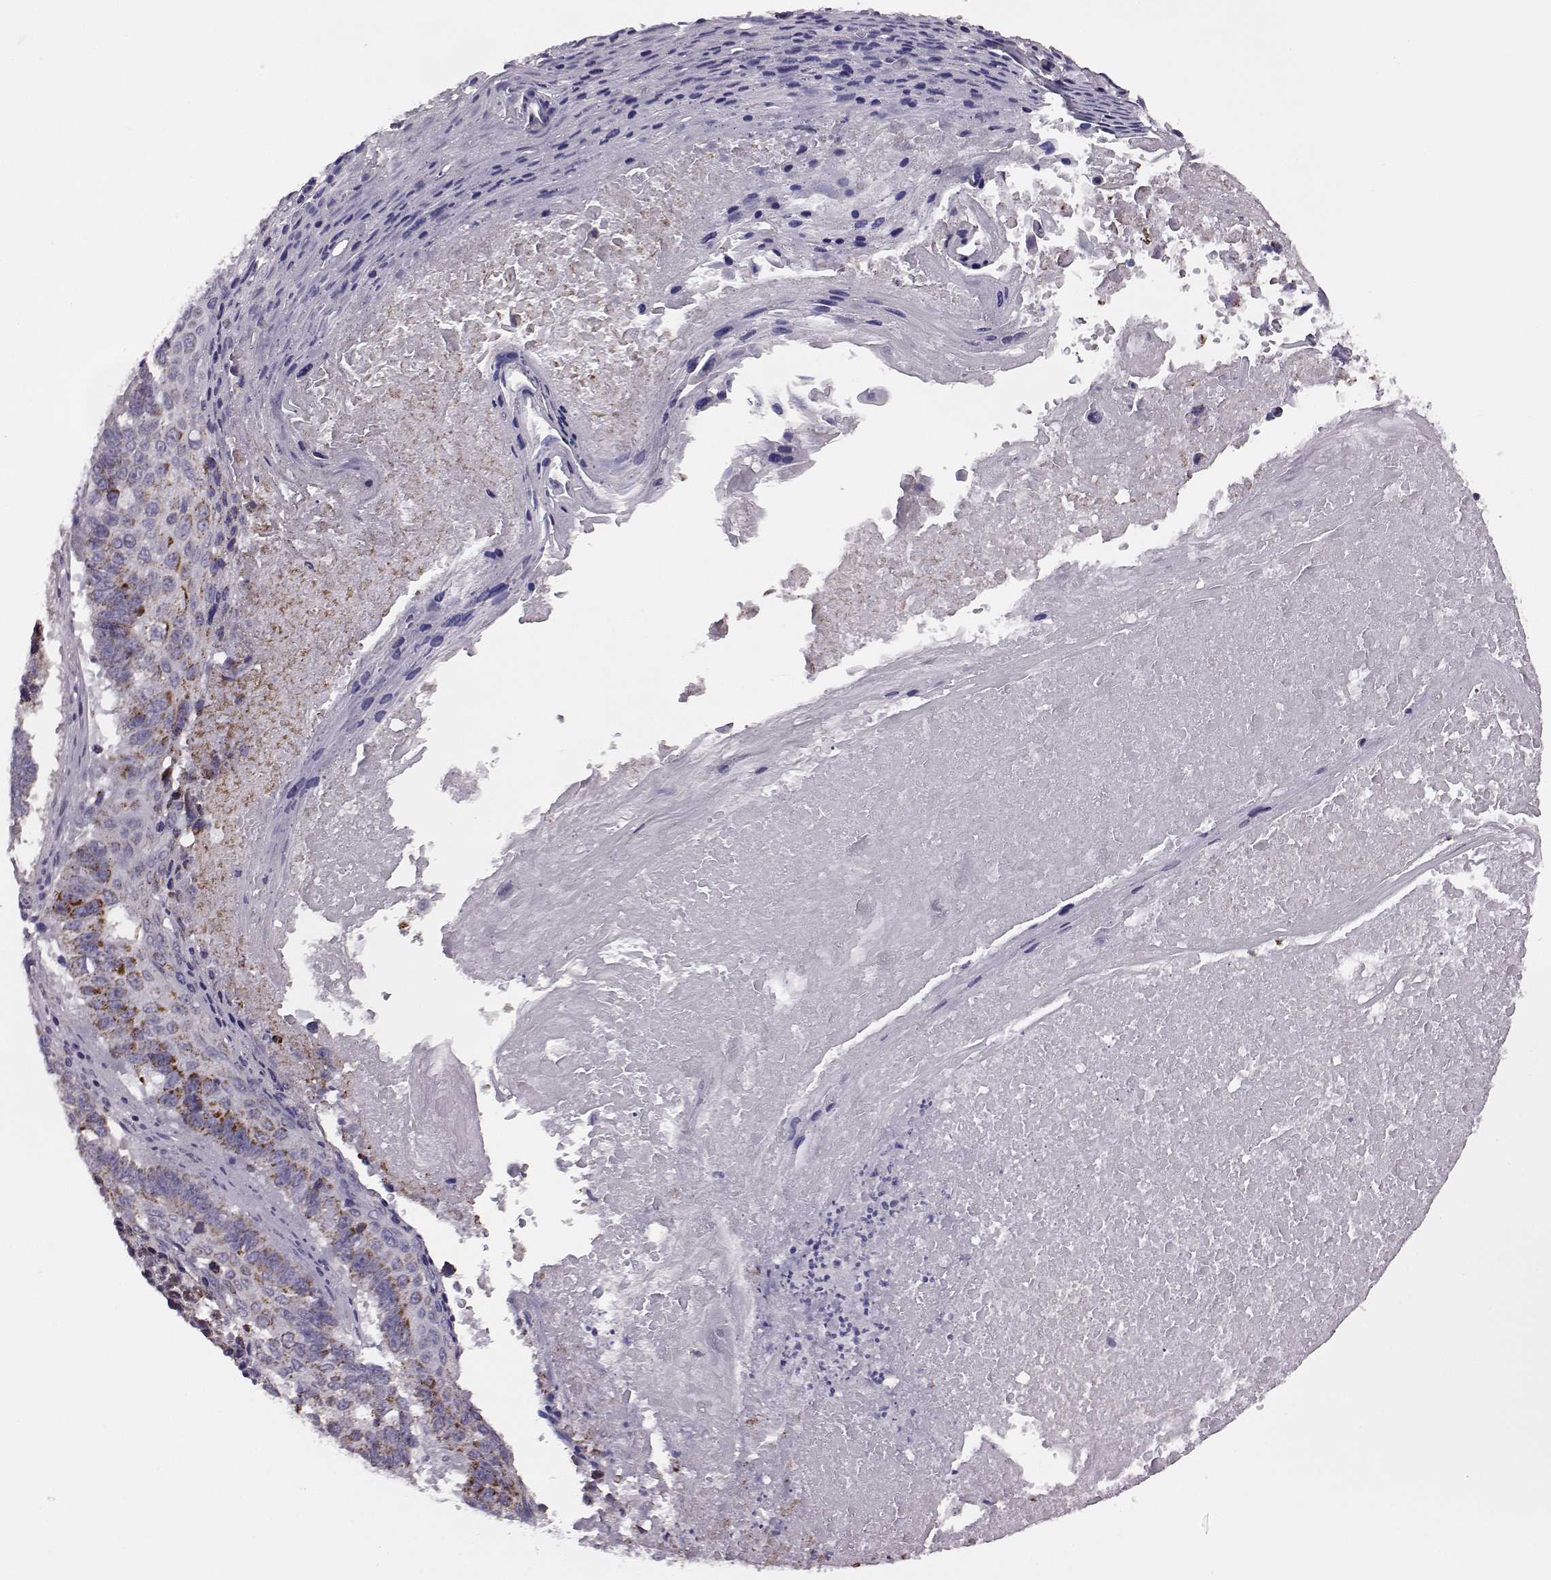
{"staining": {"intensity": "strong", "quantity": "<25%", "location": "cytoplasmic/membranous"}, "tissue": "lung cancer", "cell_type": "Tumor cells", "image_type": "cancer", "snomed": [{"axis": "morphology", "description": "Squamous cell carcinoma, NOS"}, {"axis": "topography", "description": "Lung"}], "caption": "Immunohistochemical staining of squamous cell carcinoma (lung) demonstrates strong cytoplasmic/membranous protein staining in about <25% of tumor cells.", "gene": "RIMS2", "patient": {"sex": "male", "age": 73}}